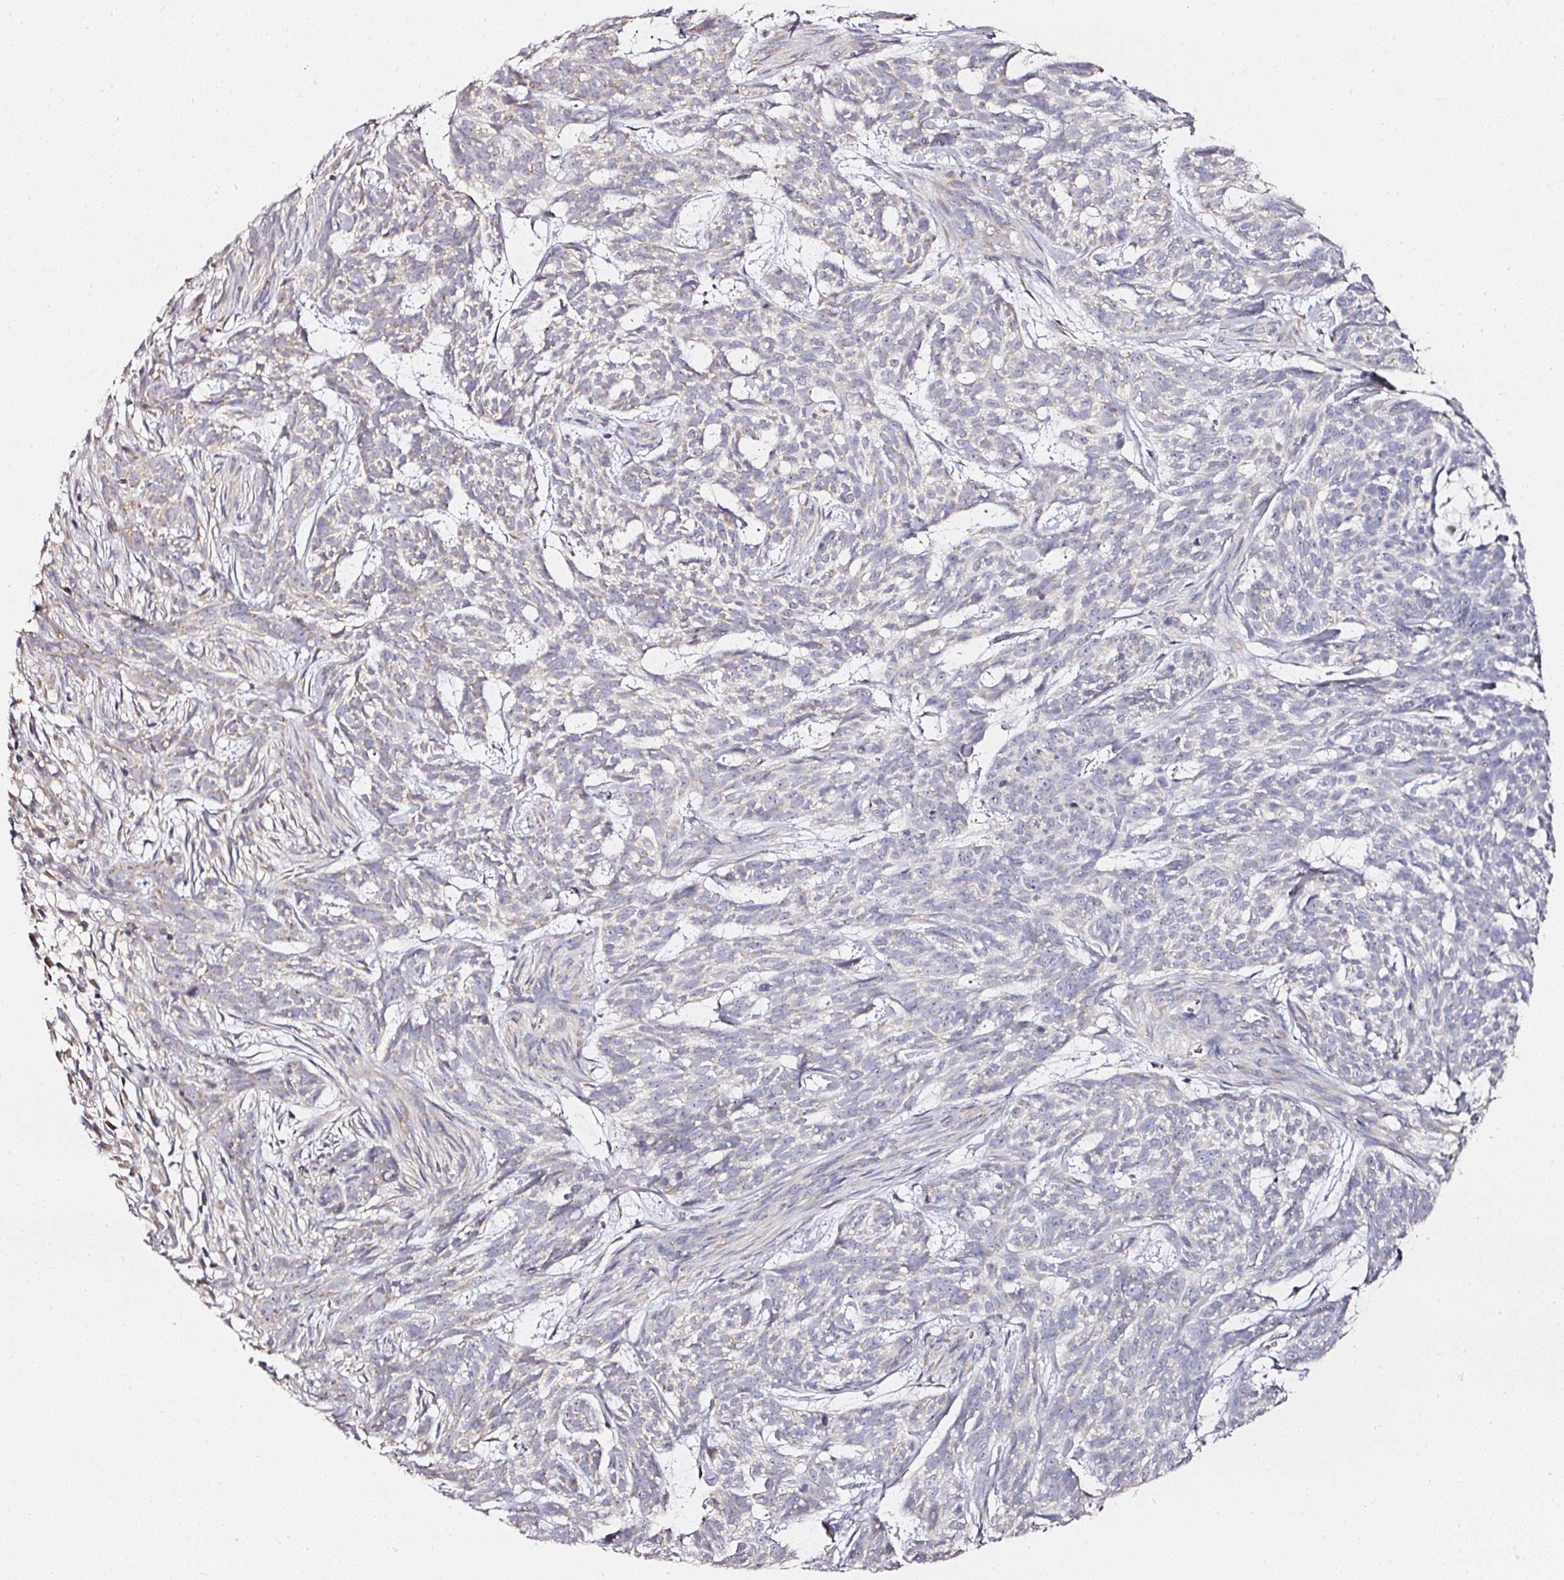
{"staining": {"intensity": "negative", "quantity": "none", "location": "none"}, "tissue": "skin cancer", "cell_type": "Tumor cells", "image_type": "cancer", "snomed": [{"axis": "morphology", "description": "Basal cell carcinoma"}, {"axis": "topography", "description": "Skin"}], "caption": "DAB (3,3'-diaminobenzidine) immunohistochemical staining of basal cell carcinoma (skin) displays no significant positivity in tumor cells.", "gene": "NTRK1", "patient": {"sex": "female", "age": 93}}